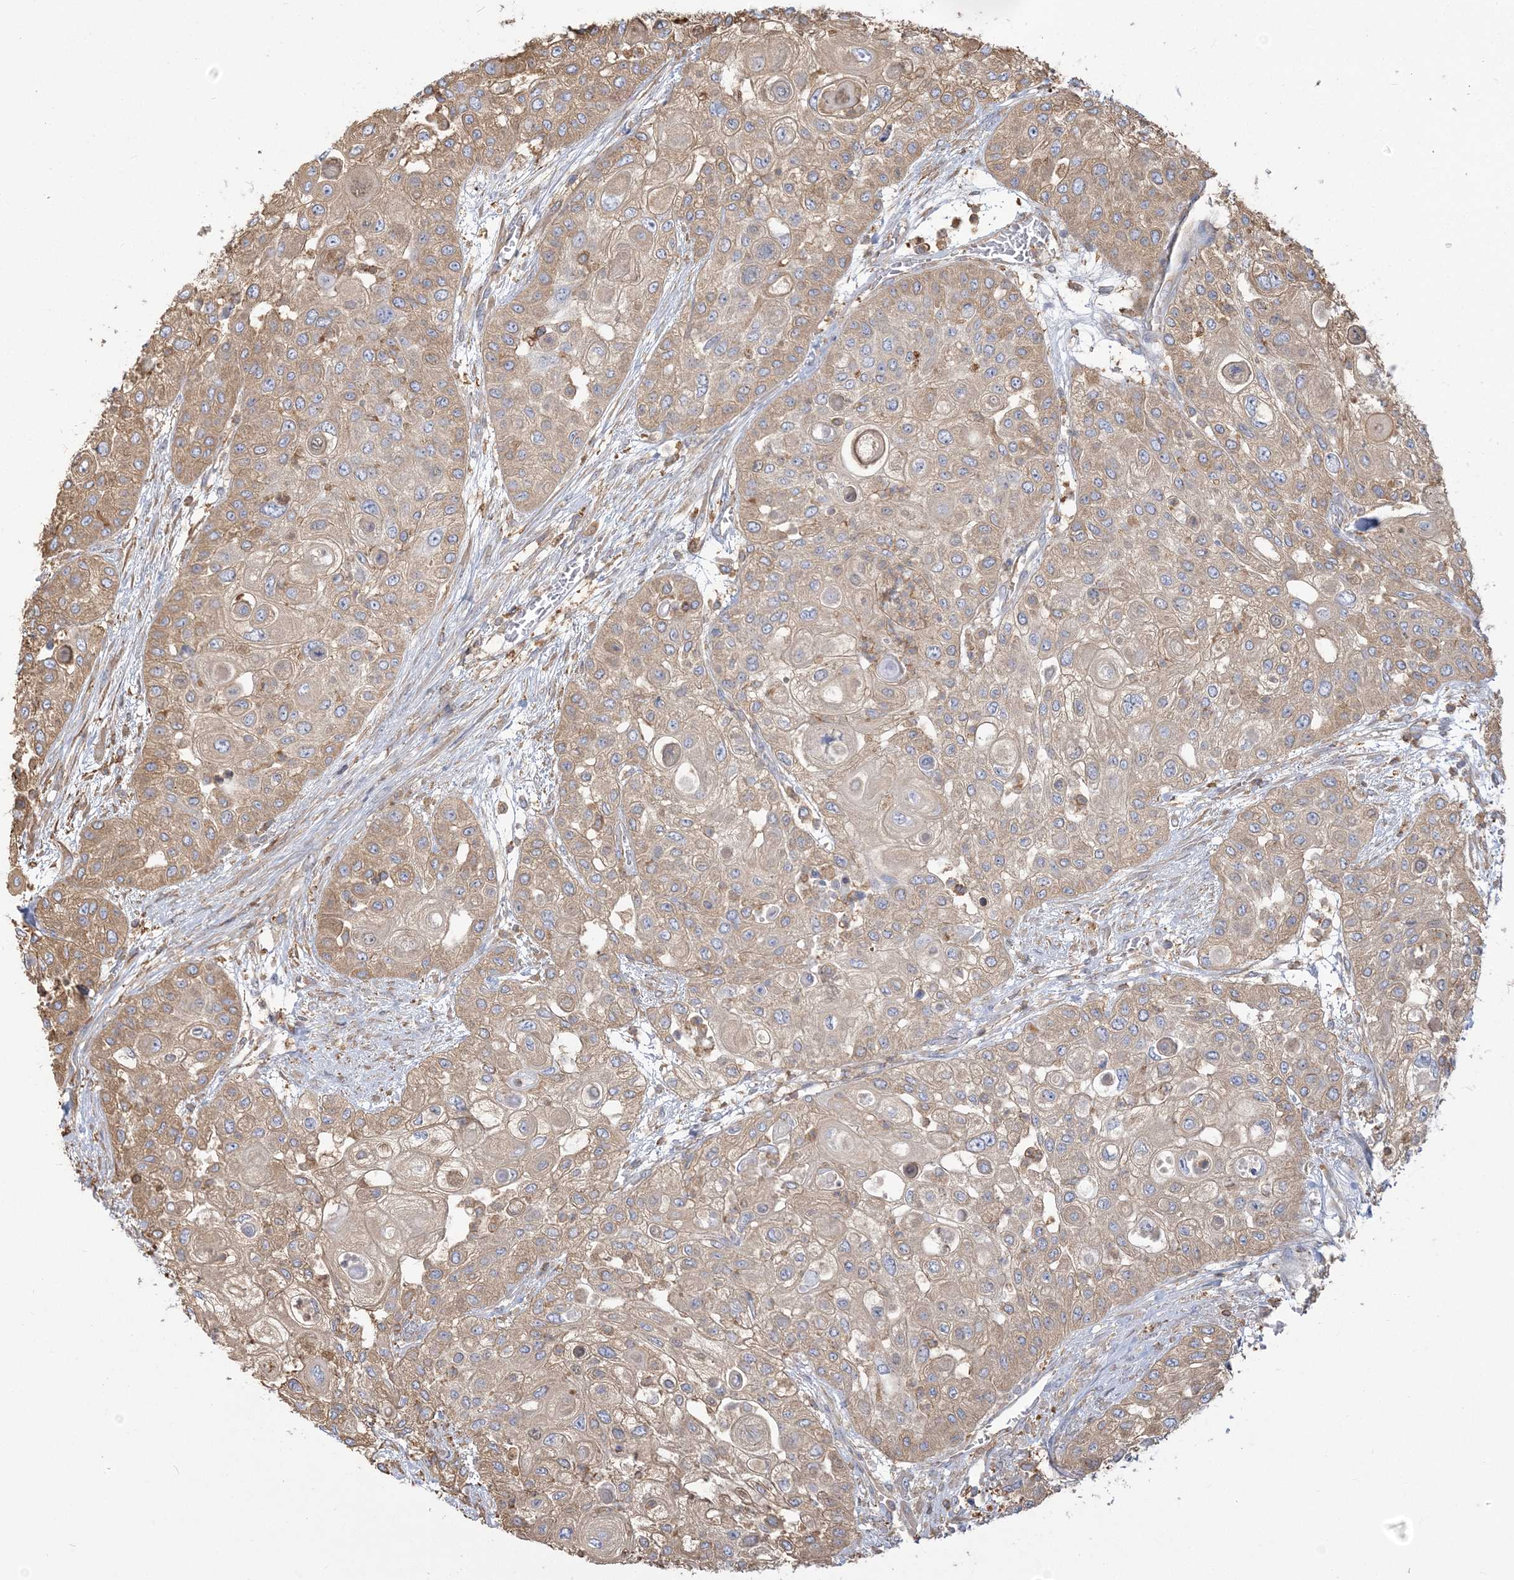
{"staining": {"intensity": "moderate", "quantity": "25%-75%", "location": "cytoplasmic/membranous"}, "tissue": "urothelial cancer", "cell_type": "Tumor cells", "image_type": "cancer", "snomed": [{"axis": "morphology", "description": "Urothelial carcinoma, High grade"}, {"axis": "topography", "description": "Urinary bladder"}], "caption": "Urothelial carcinoma (high-grade) tissue displays moderate cytoplasmic/membranous positivity in approximately 25%-75% of tumor cells", "gene": "ANKS1A", "patient": {"sex": "female", "age": 79}}